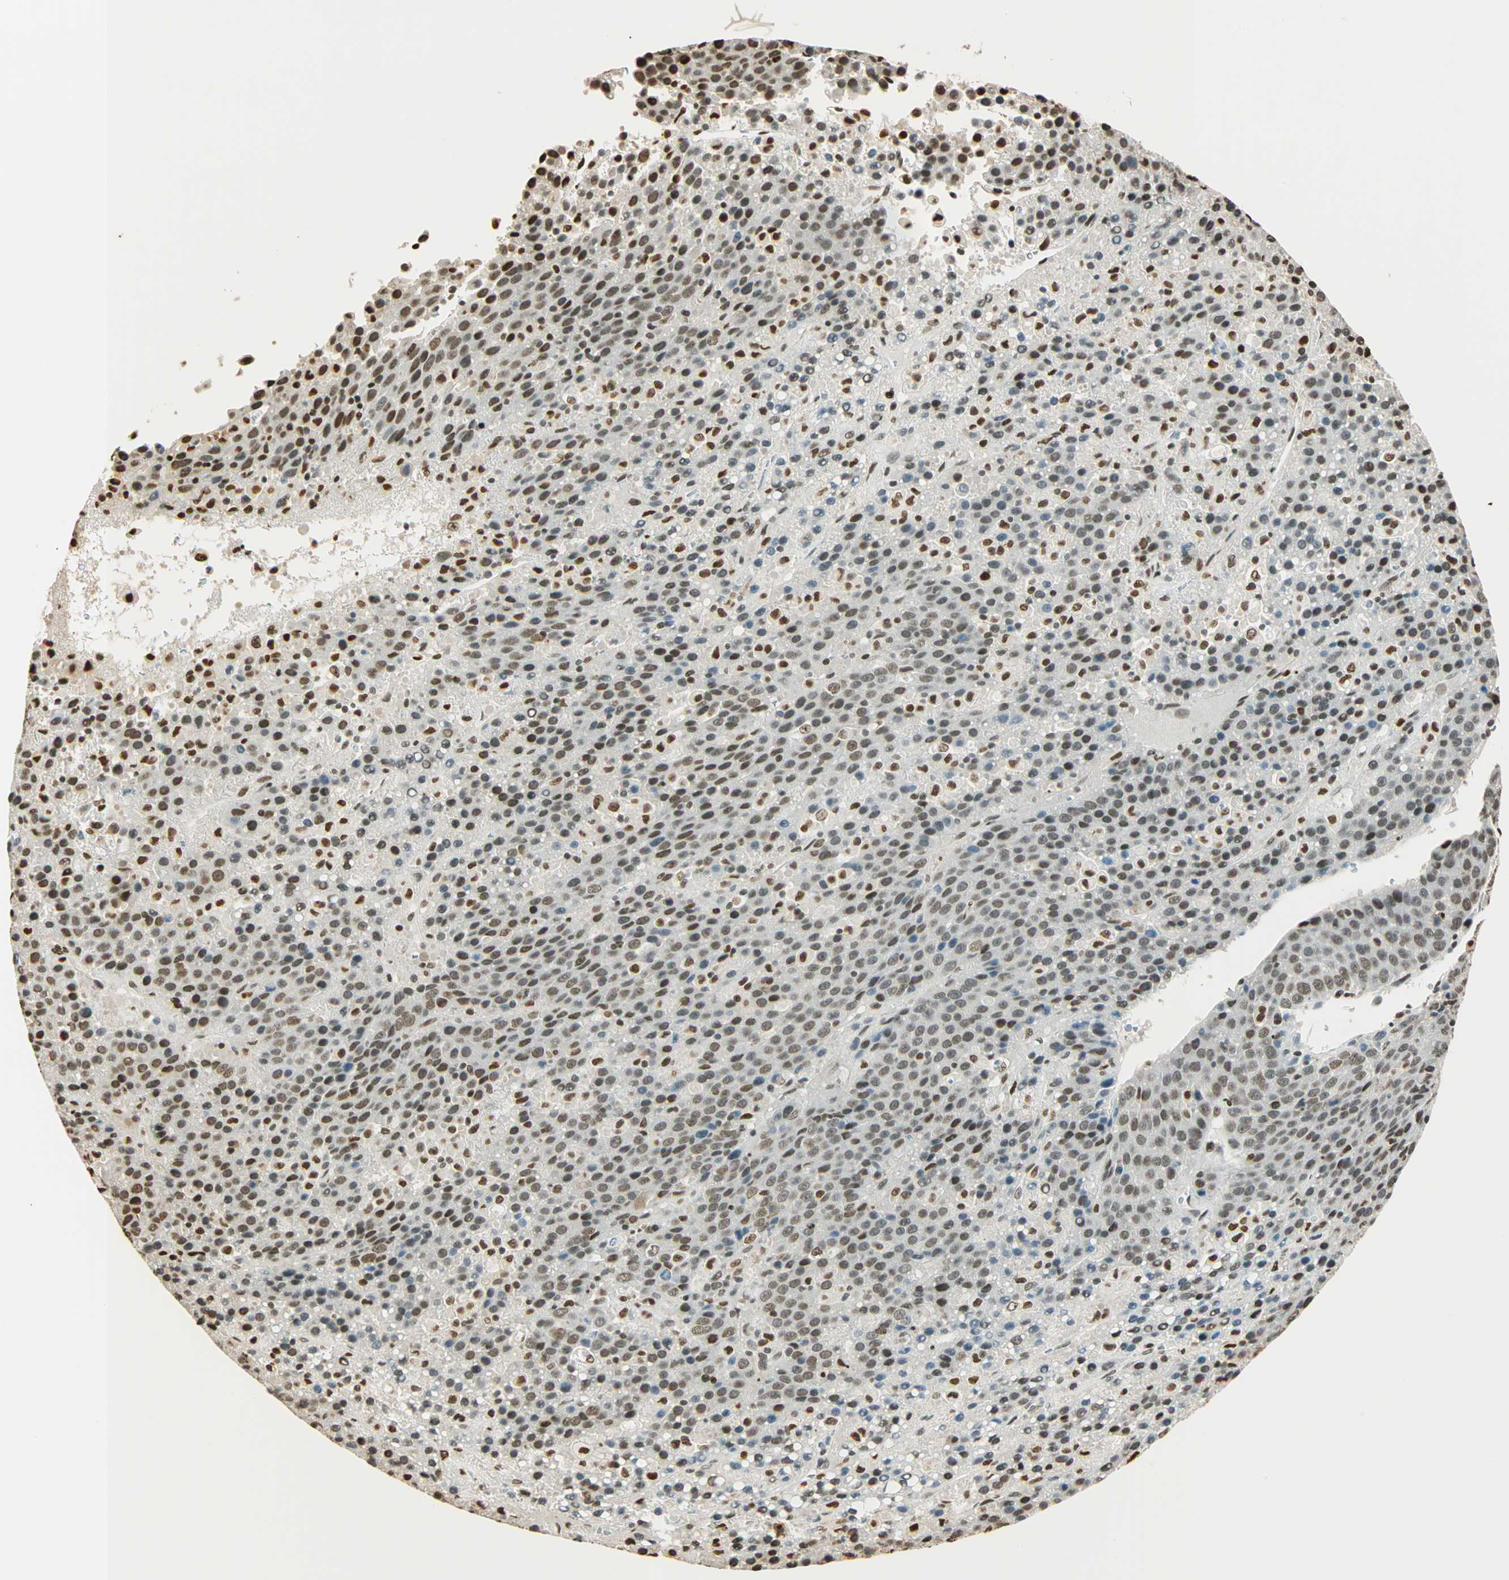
{"staining": {"intensity": "moderate", "quantity": "25%-75%", "location": "nuclear"}, "tissue": "liver cancer", "cell_type": "Tumor cells", "image_type": "cancer", "snomed": [{"axis": "morphology", "description": "Carcinoma, Hepatocellular, NOS"}, {"axis": "topography", "description": "Liver"}], "caption": "The photomicrograph exhibits a brown stain indicating the presence of a protein in the nuclear of tumor cells in hepatocellular carcinoma (liver).", "gene": "FANCG", "patient": {"sex": "female", "age": 53}}